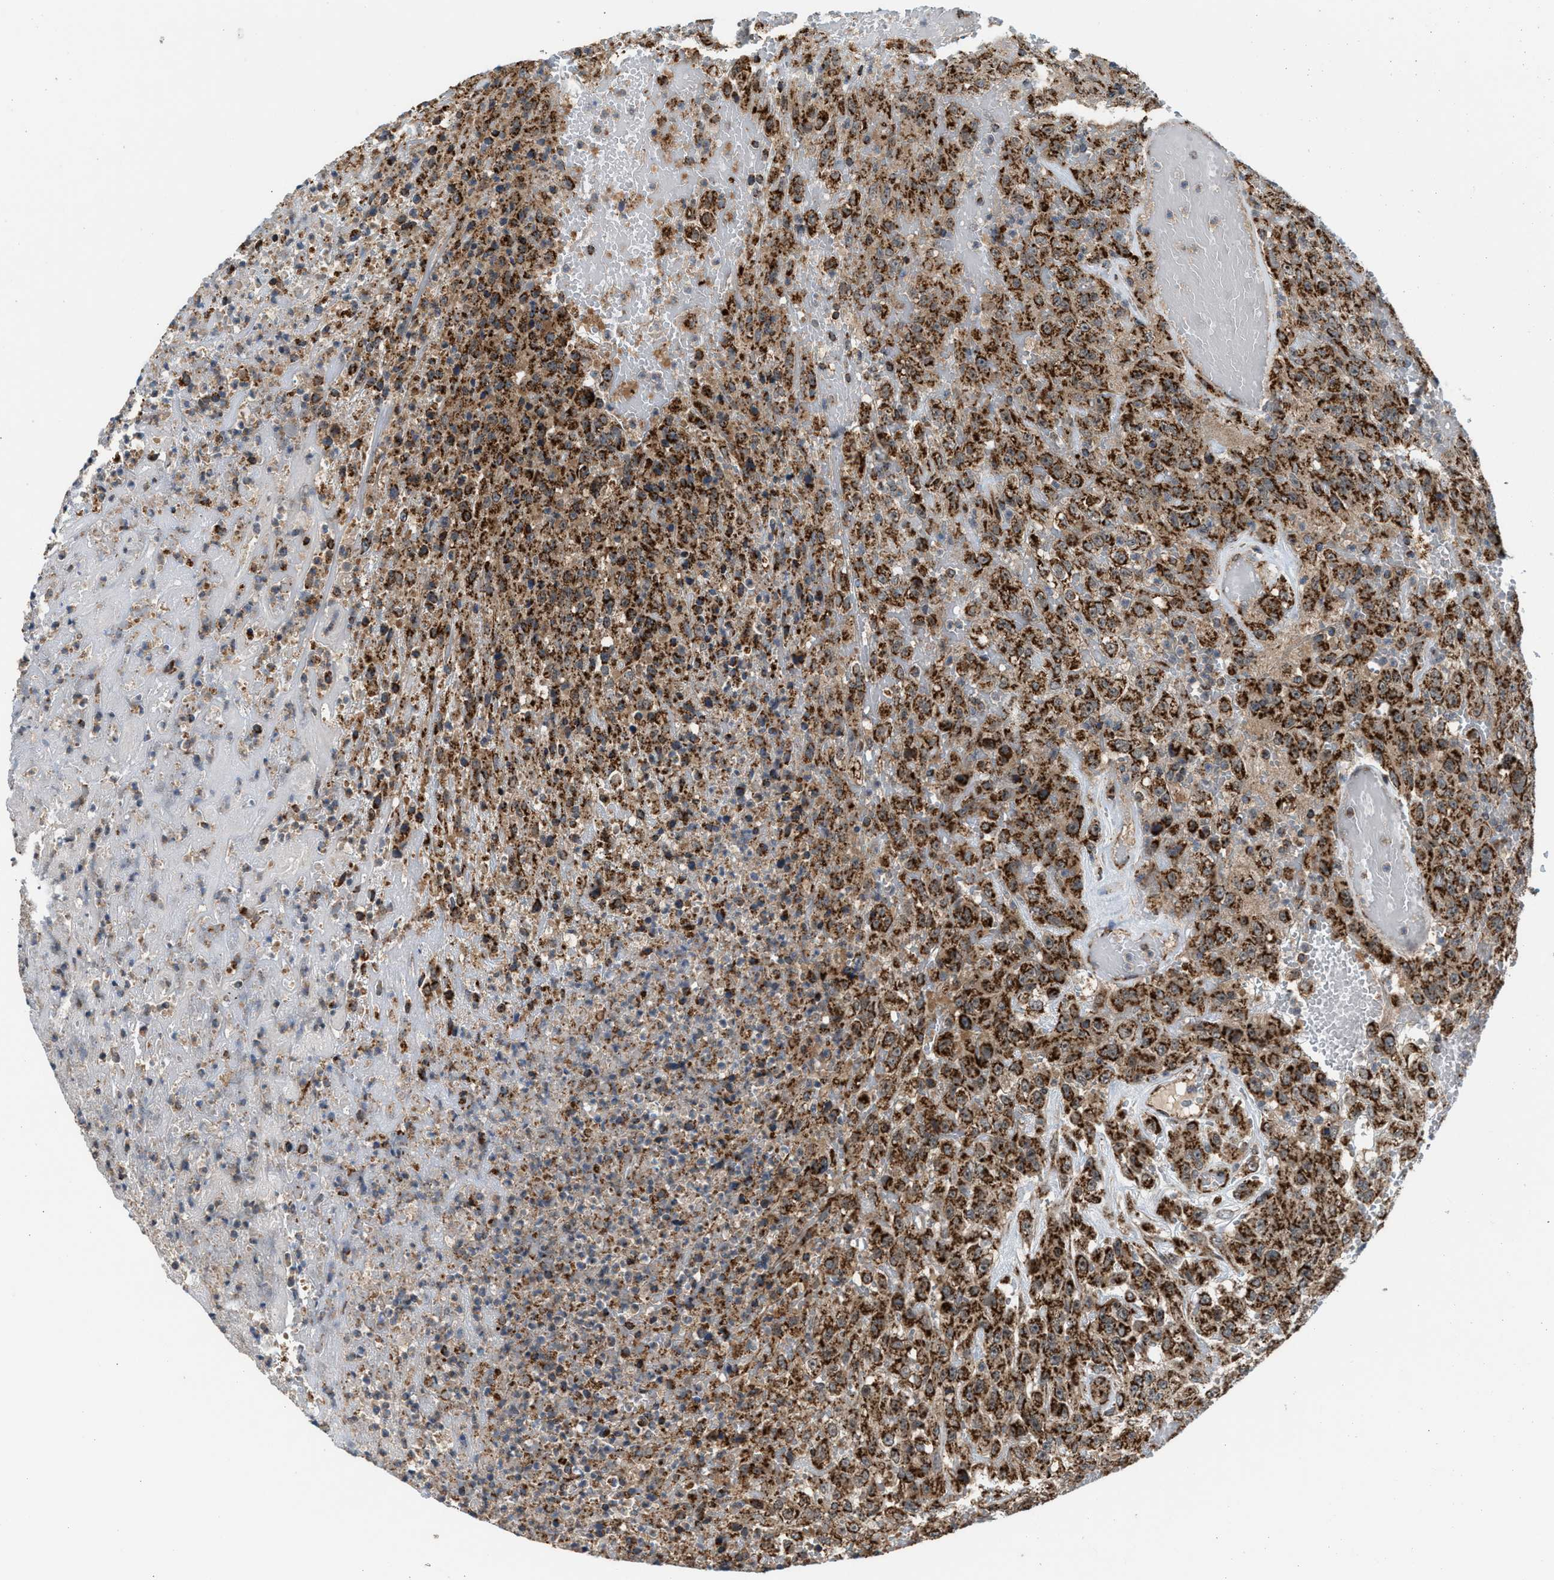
{"staining": {"intensity": "strong", "quantity": ">75%", "location": "cytoplasmic/membranous"}, "tissue": "urothelial cancer", "cell_type": "Tumor cells", "image_type": "cancer", "snomed": [{"axis": "morphology", "description": "Urothelial carcinoma, High grade"}, {"axis": "topography", "description": "Urinary bladder"}], "caption": "Human high-grade urothelial carcinoma stained with a protein marker reveals strong staining in tumor cells.", "gene": "SGSM2", "patient": {"sex": "male", "age": 46}}